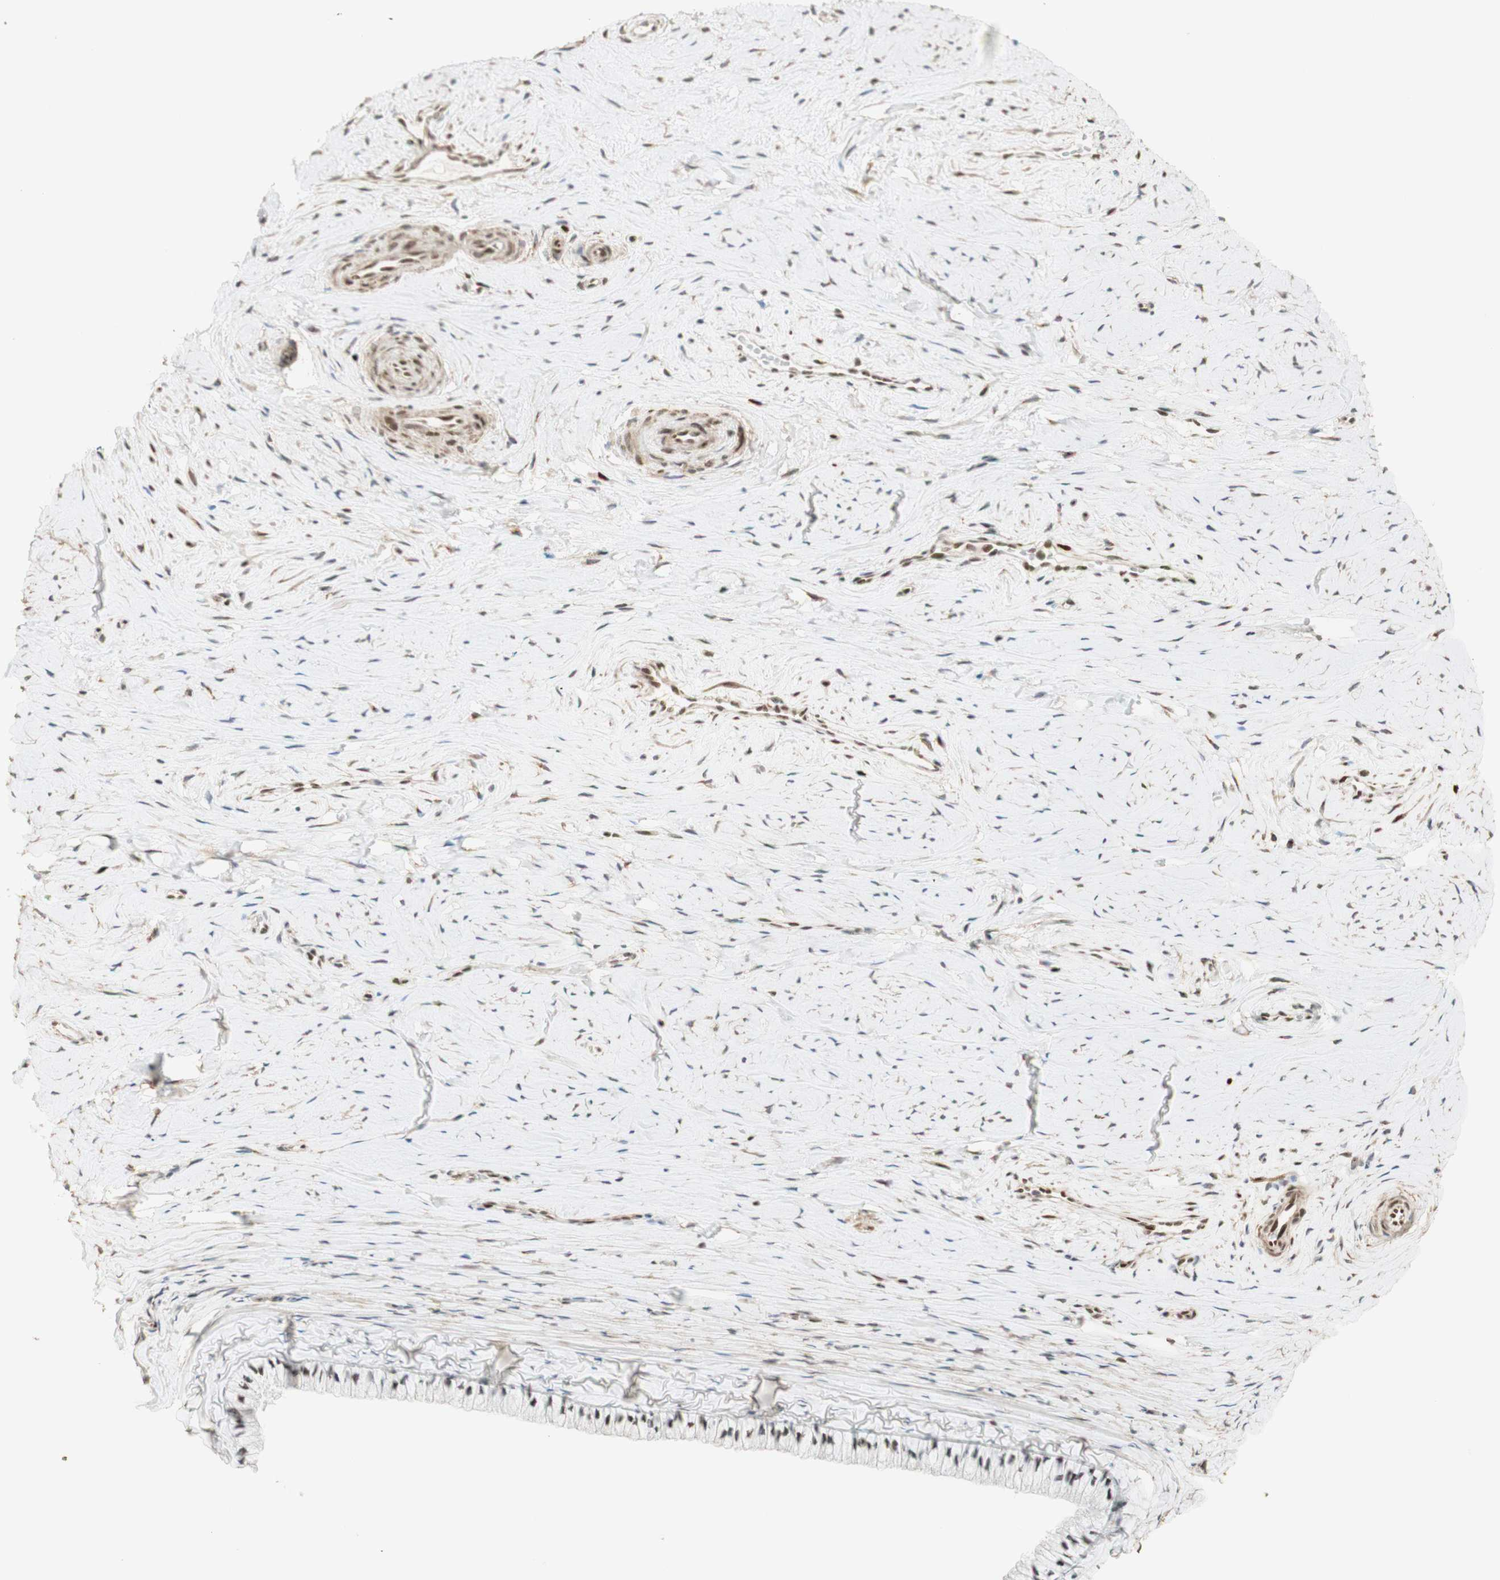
{"staining": {"intensity": "weak", "quantity": "25%-75%", "location": "nuclear"}, "tissue": "cervix", "cell_type": "Glandular cells", "image_type": "normal", "snomed": [{"axis": "morphology", "description": "Normal tissue, NOS"}, {"axis": "topography", "description": "Cervix"}], "caption": "Protein expression by immunohistochemistry reveals weak nuclear positivity in about 25%-75% of glandular cells in benign cervix.", "gene": "FOXP1", "patient": {"sex": "female", "age": 39}}